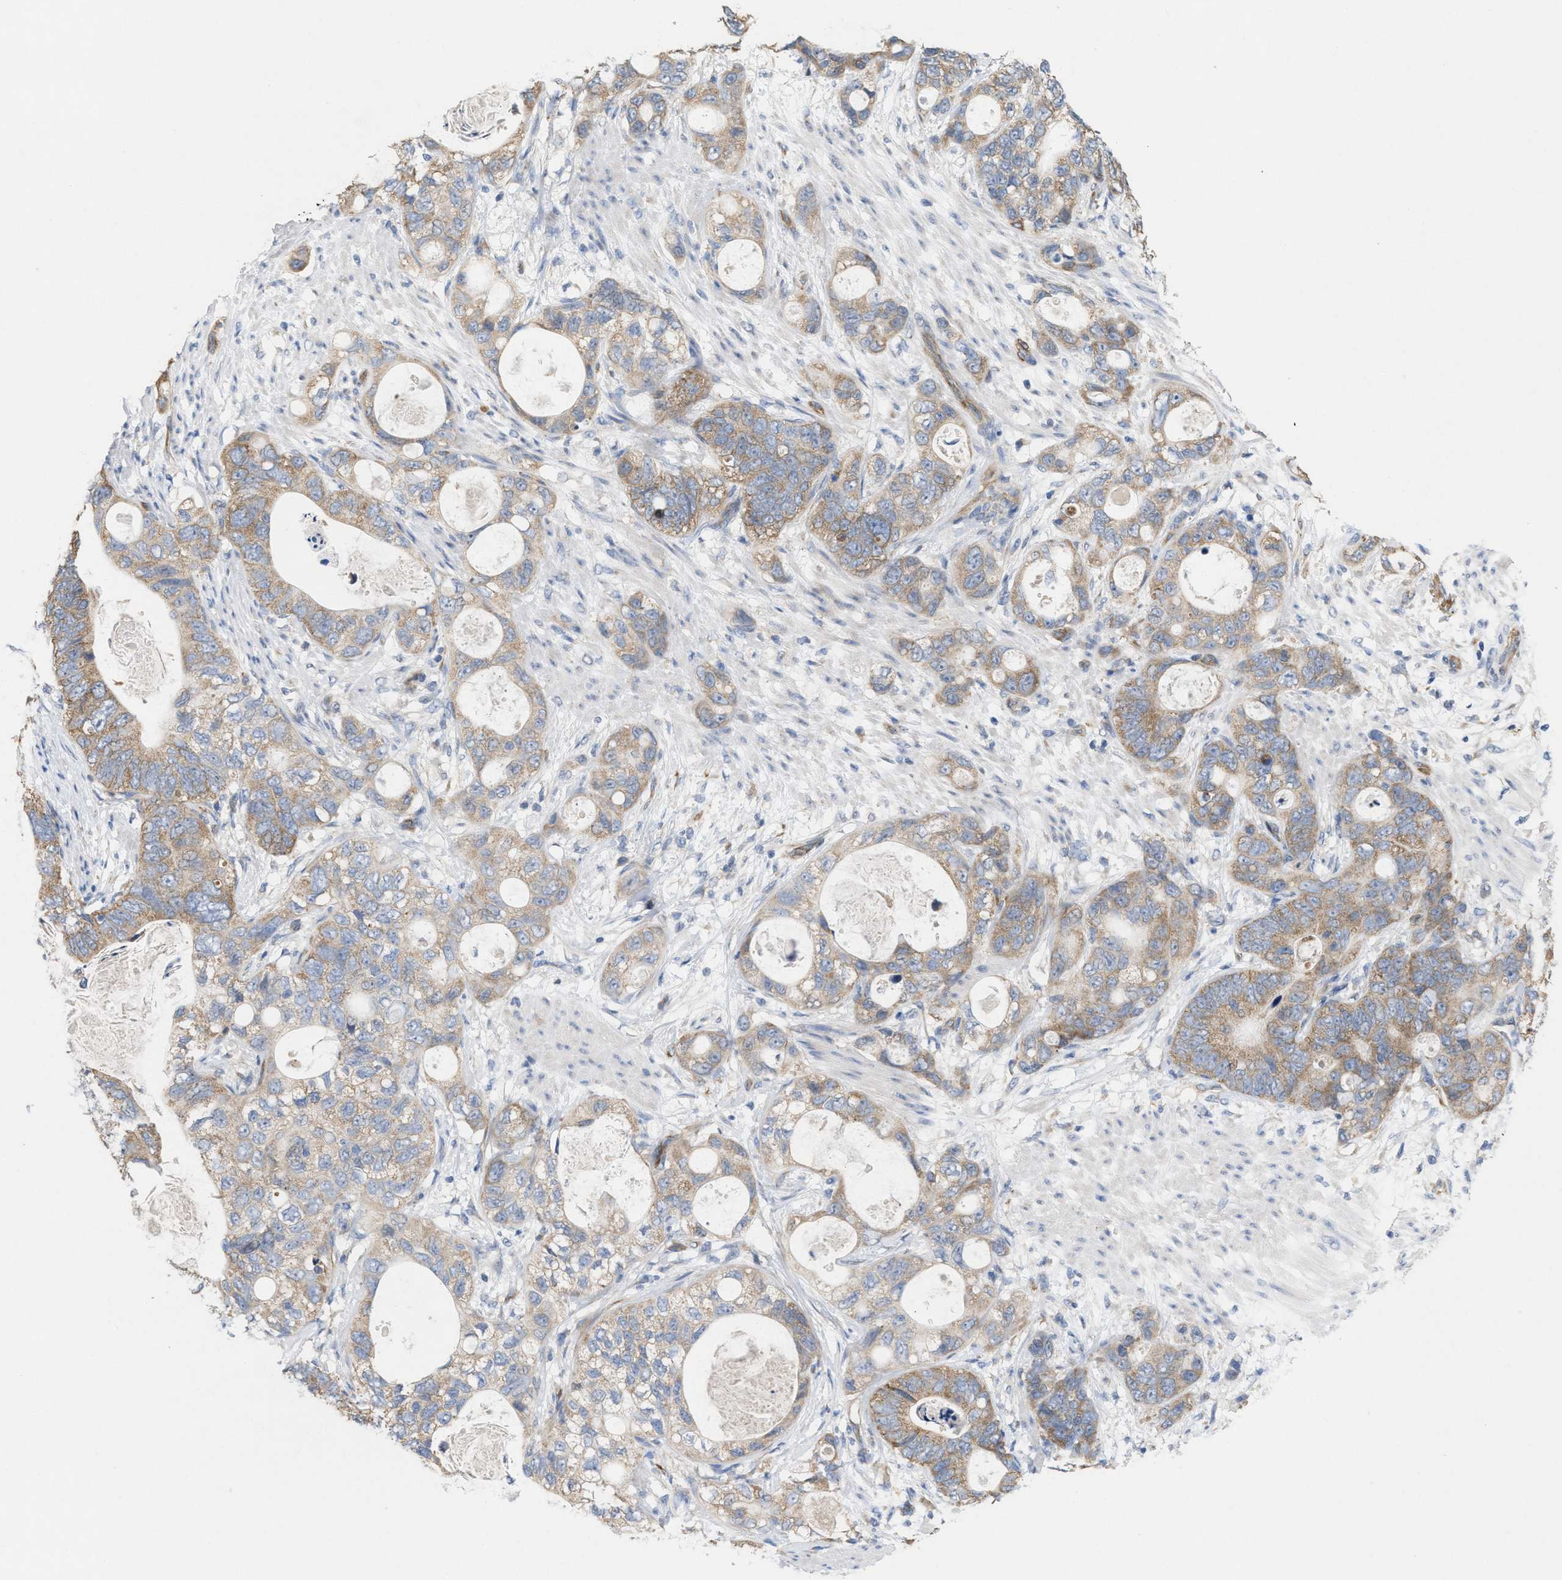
{"staining": {"intensity": "moderate", "quantity": ">75%", "location": "cytoplasmic/membranous"}, "tissue": "stomach cancer", "cell_type": "Tumor cells", "image_type": "cancer", "snomed": [{"axis": "morphology", "description": "Normal tissue, NOS"}, {"axis": "morphology", "description": "Adenocarcinoma, NOS"}, {"axis": "topography", "description": "Stomach"}], "caption": "IHC (DAB) staining of stomach adenocarcinoma reveals moderate cytoplasmic/membranous protein expression in approximately >75% of tumor cells.", "gene": "UBAP2", "patient": {"sex": "female", "age": 89}}